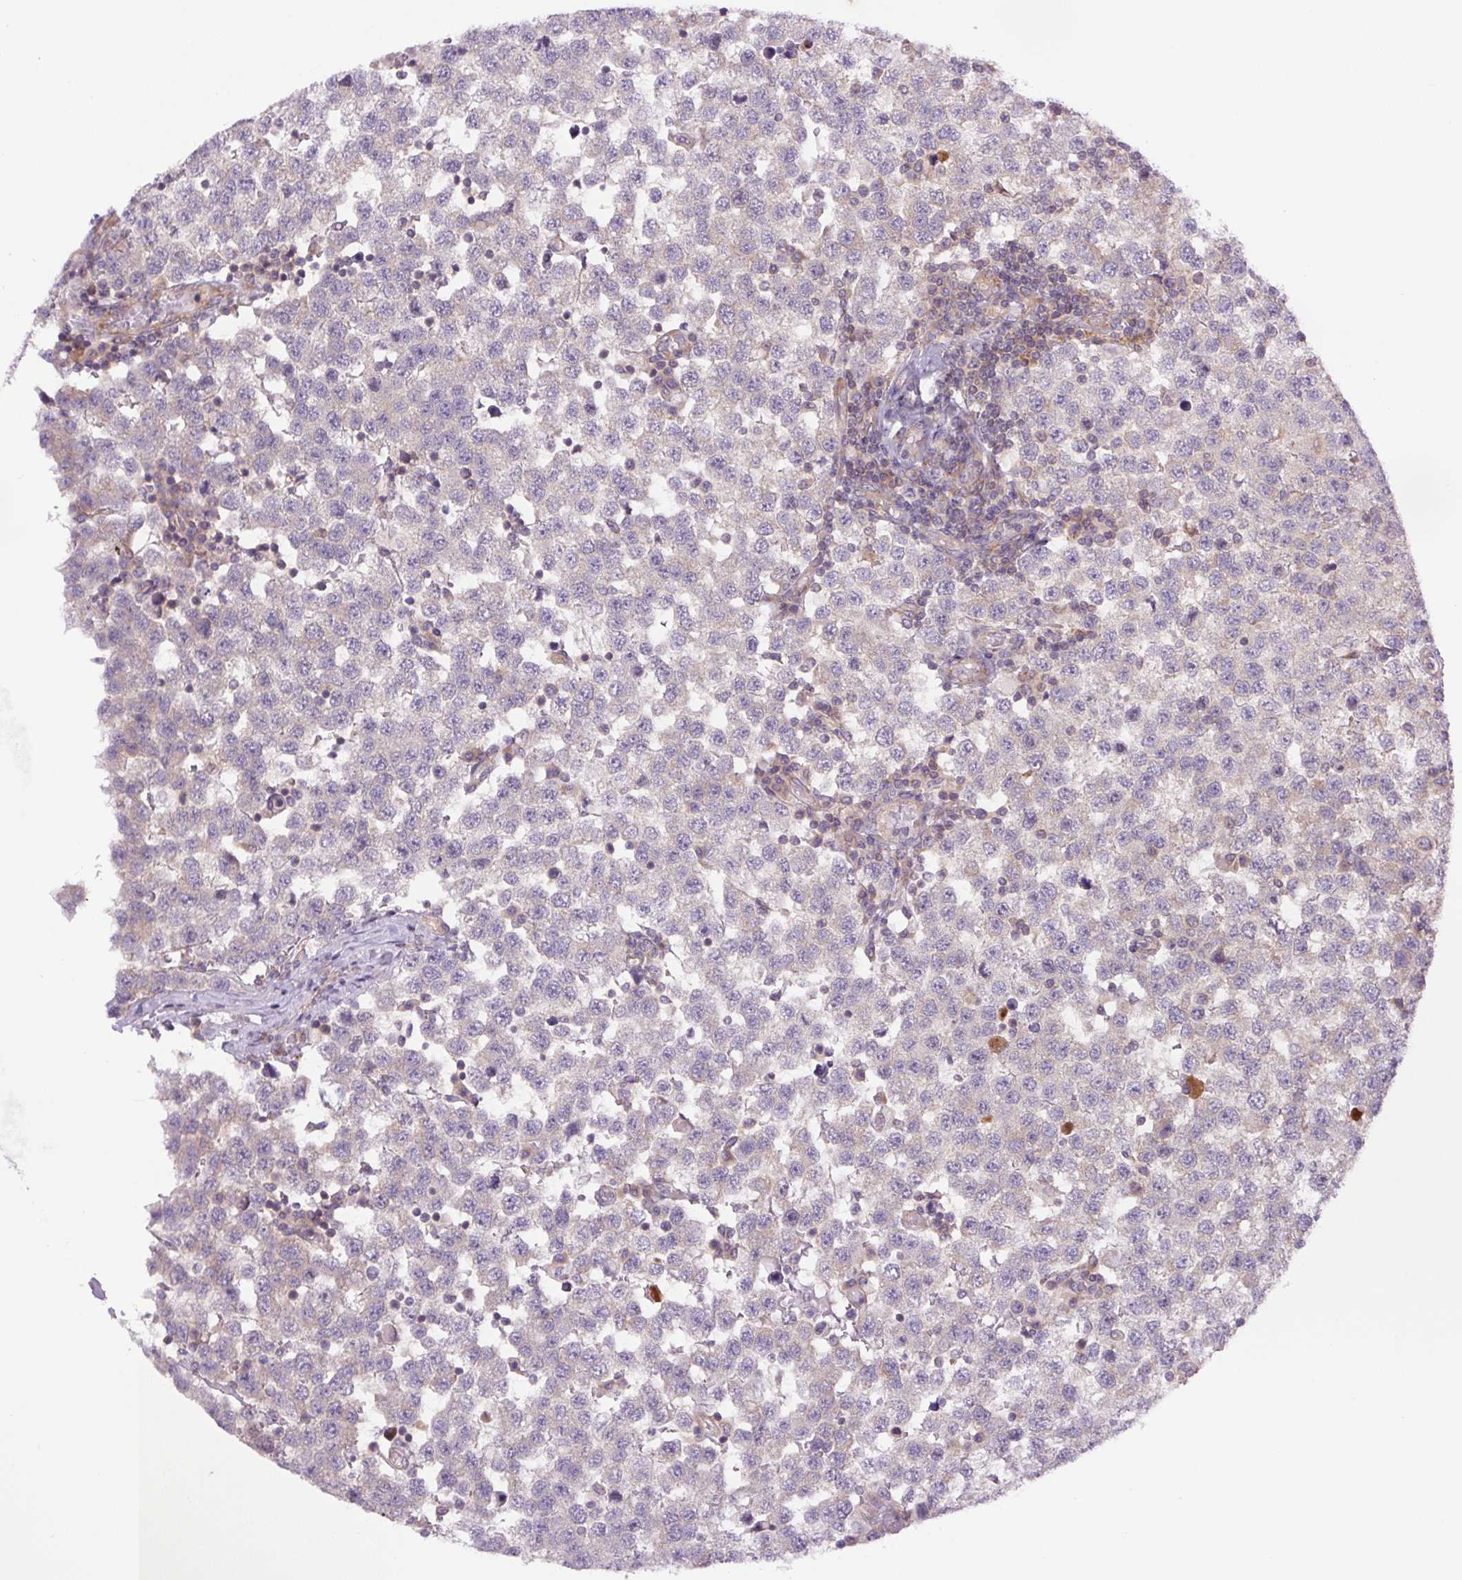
{"staining": {"intensity": "negative", "quantity": "none", "location": "none"}, "tissue": "testis cancer", "cell_type": "Tumor cells", "image_type": "cancer", "snomed": [{"axis": "morphology", "description": "Seminoma, NOS"}, {"axis": "topography", "description": "Testis"}], "caption": "Immunohistochemistry (IHC) of human testis cancer displays no positivity in tumor cells.", "gene": "MINK1", "patient": {"sex": "male", "age": 34}}